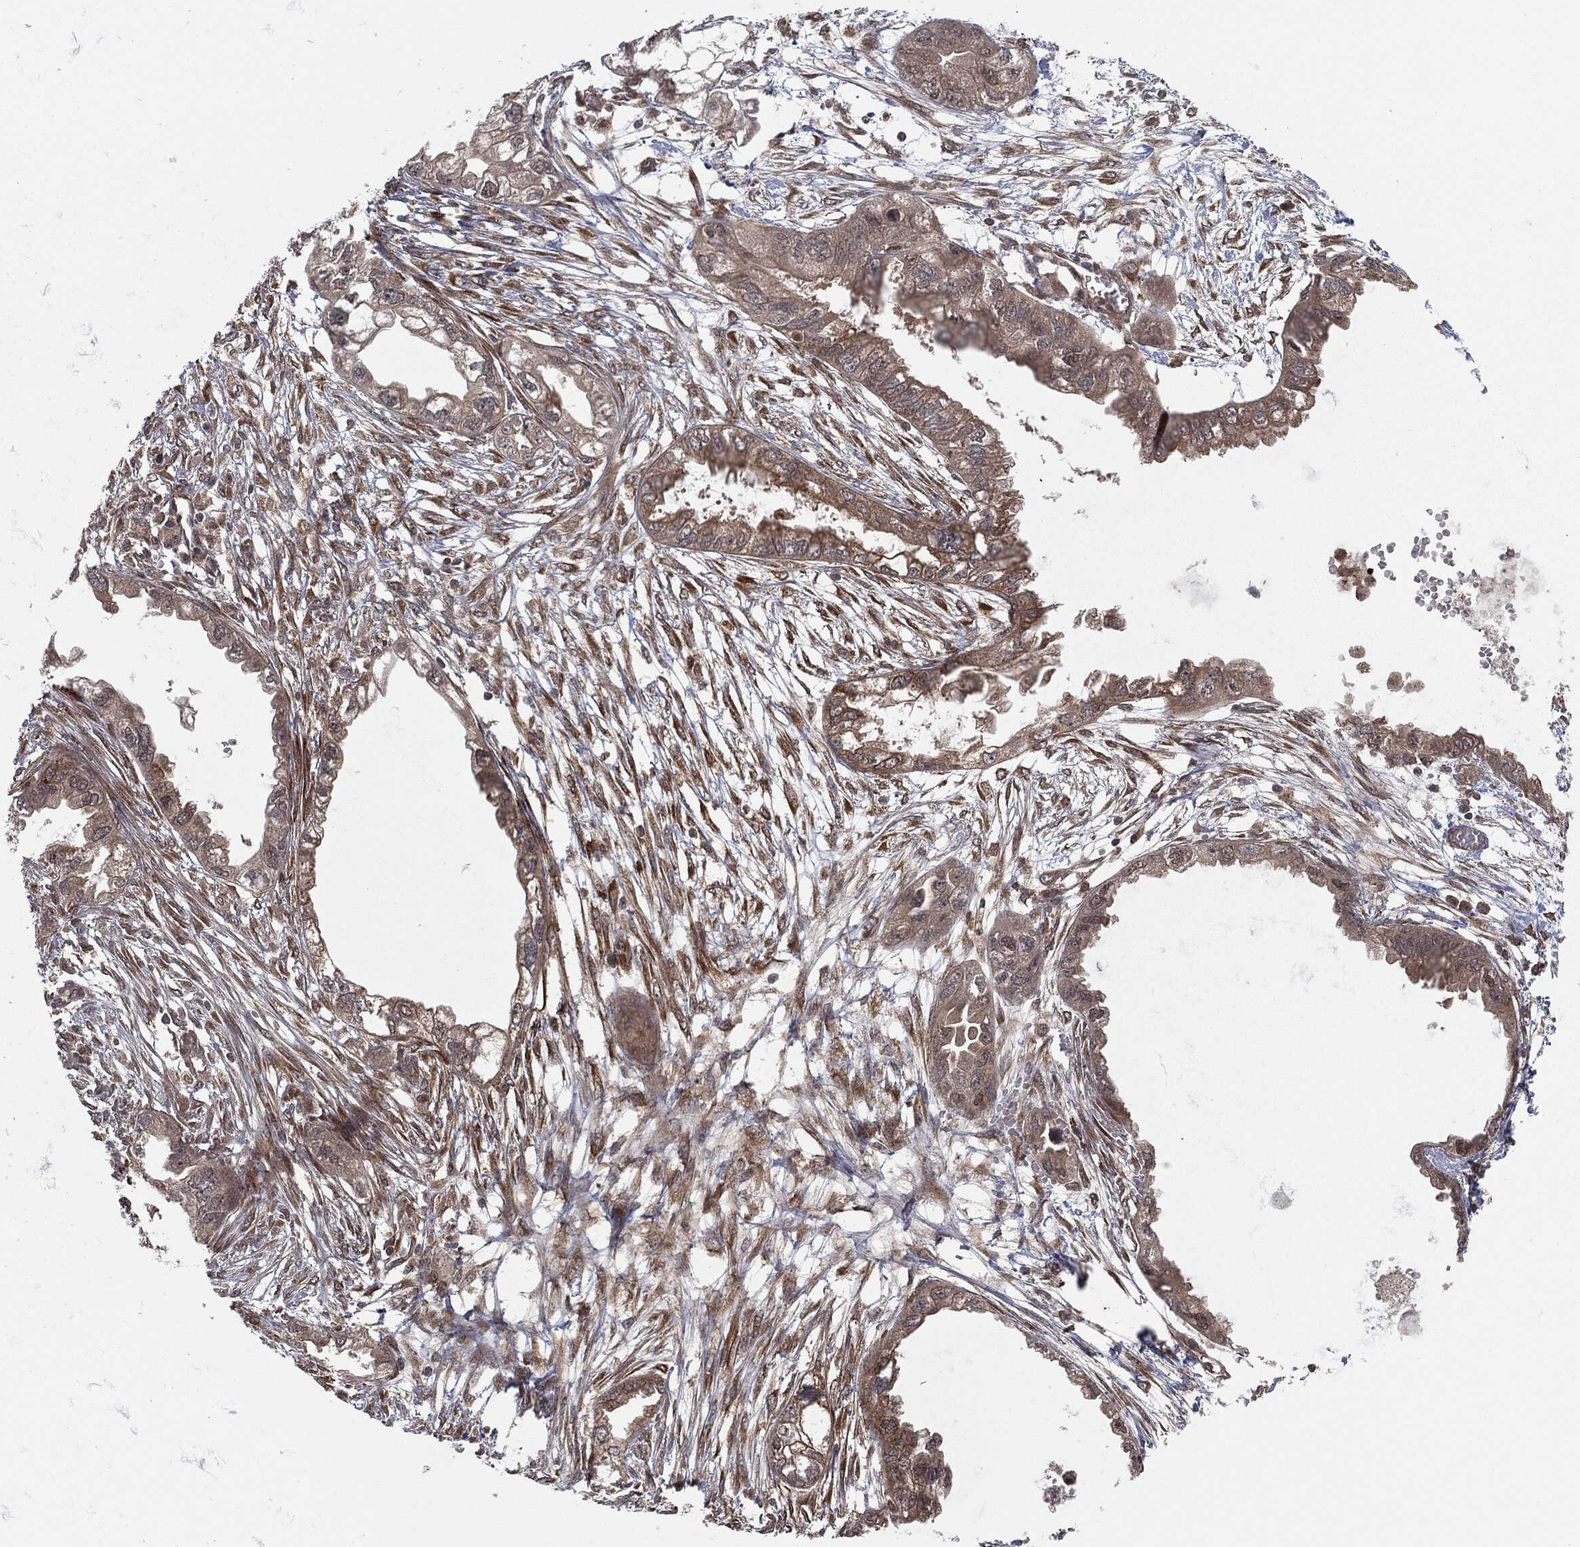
{"staining": {"intensity": "negative", "quantity": "none", "location": "none"}, "tissue": "endometrial cancer", "cell_type": "Tumor cells", "image_type": "cancer", "snomed": [{"axis": "morphology", "description": "Adenocarcinoma, NOS"}, {"axis": "morphology", "description": "Adenocarcinoma, metastatic, NOS"}, {"axis": "topography", "description": "Adipose tissue"}, {"axis": "topography", "description": "Endometrium"}], "caption": "This is a histopathology image of IHC staining of endometrial cancer, which shows no expression in tumor cells.", "gene": "FBXO7", "patient": {"sex": "female", "age": 67}}